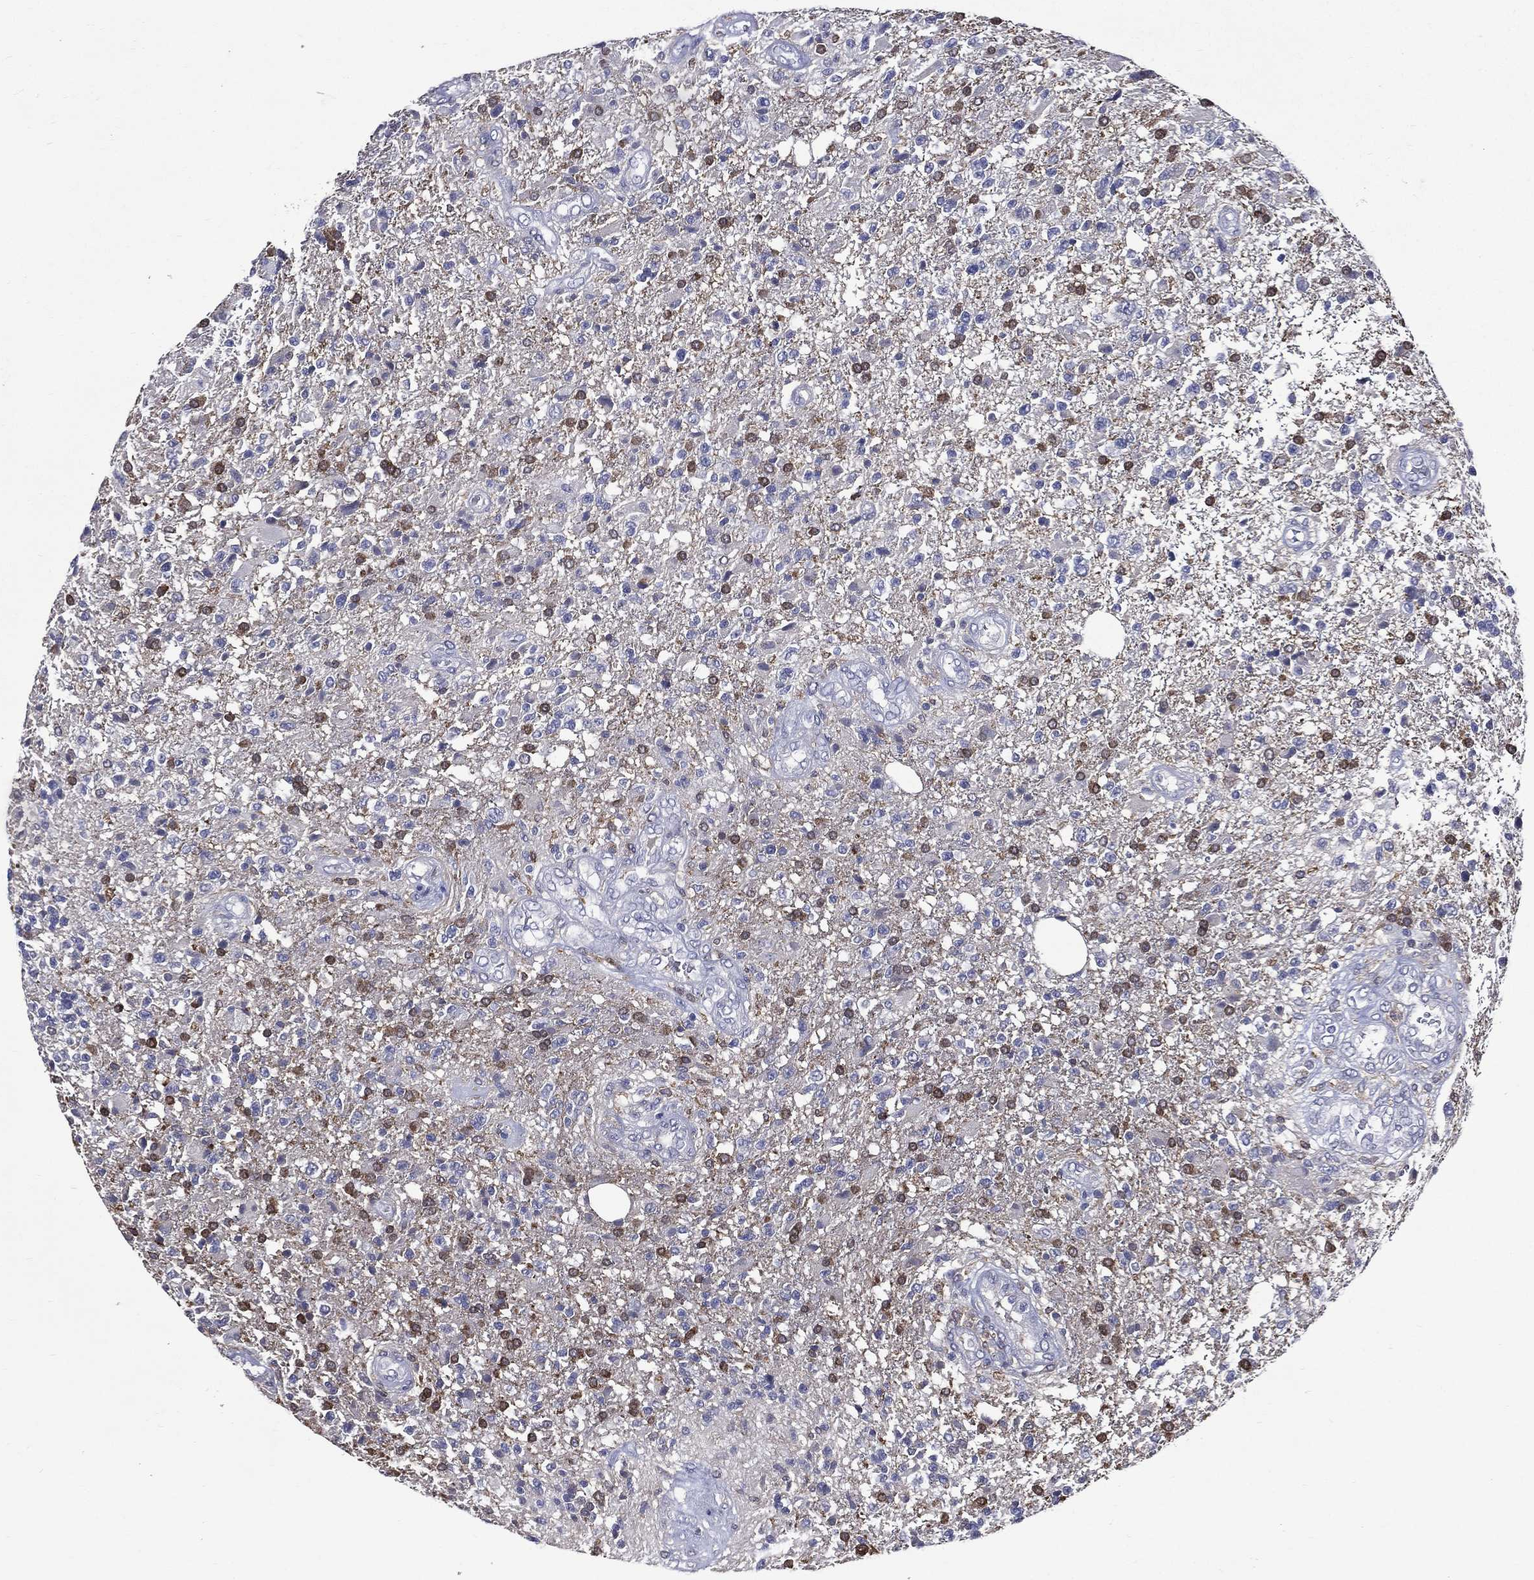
{"staining": {"intensity": "negative", "quantity": "none", "location": "none"}, "tissue": "glioma", "cell_type": "Tumor cells", "image_type": "cancer", "snomed": [{"axis": "morphology", "description": "Glioma, malignant, High grade"}, {"axis": "topography", "description": "Brain"}], "caption": "High power microscopy photomicrograph of an immunohistochemistry image of glioma, revealing no significant positivity in tumor cells. (Stains: DAB IHC with hematoxylin counter stain, Microscopy: brightfield microscopy at high magnification).", "gene": "GPR171", "patient": {"sex": "male", "age": 56}}